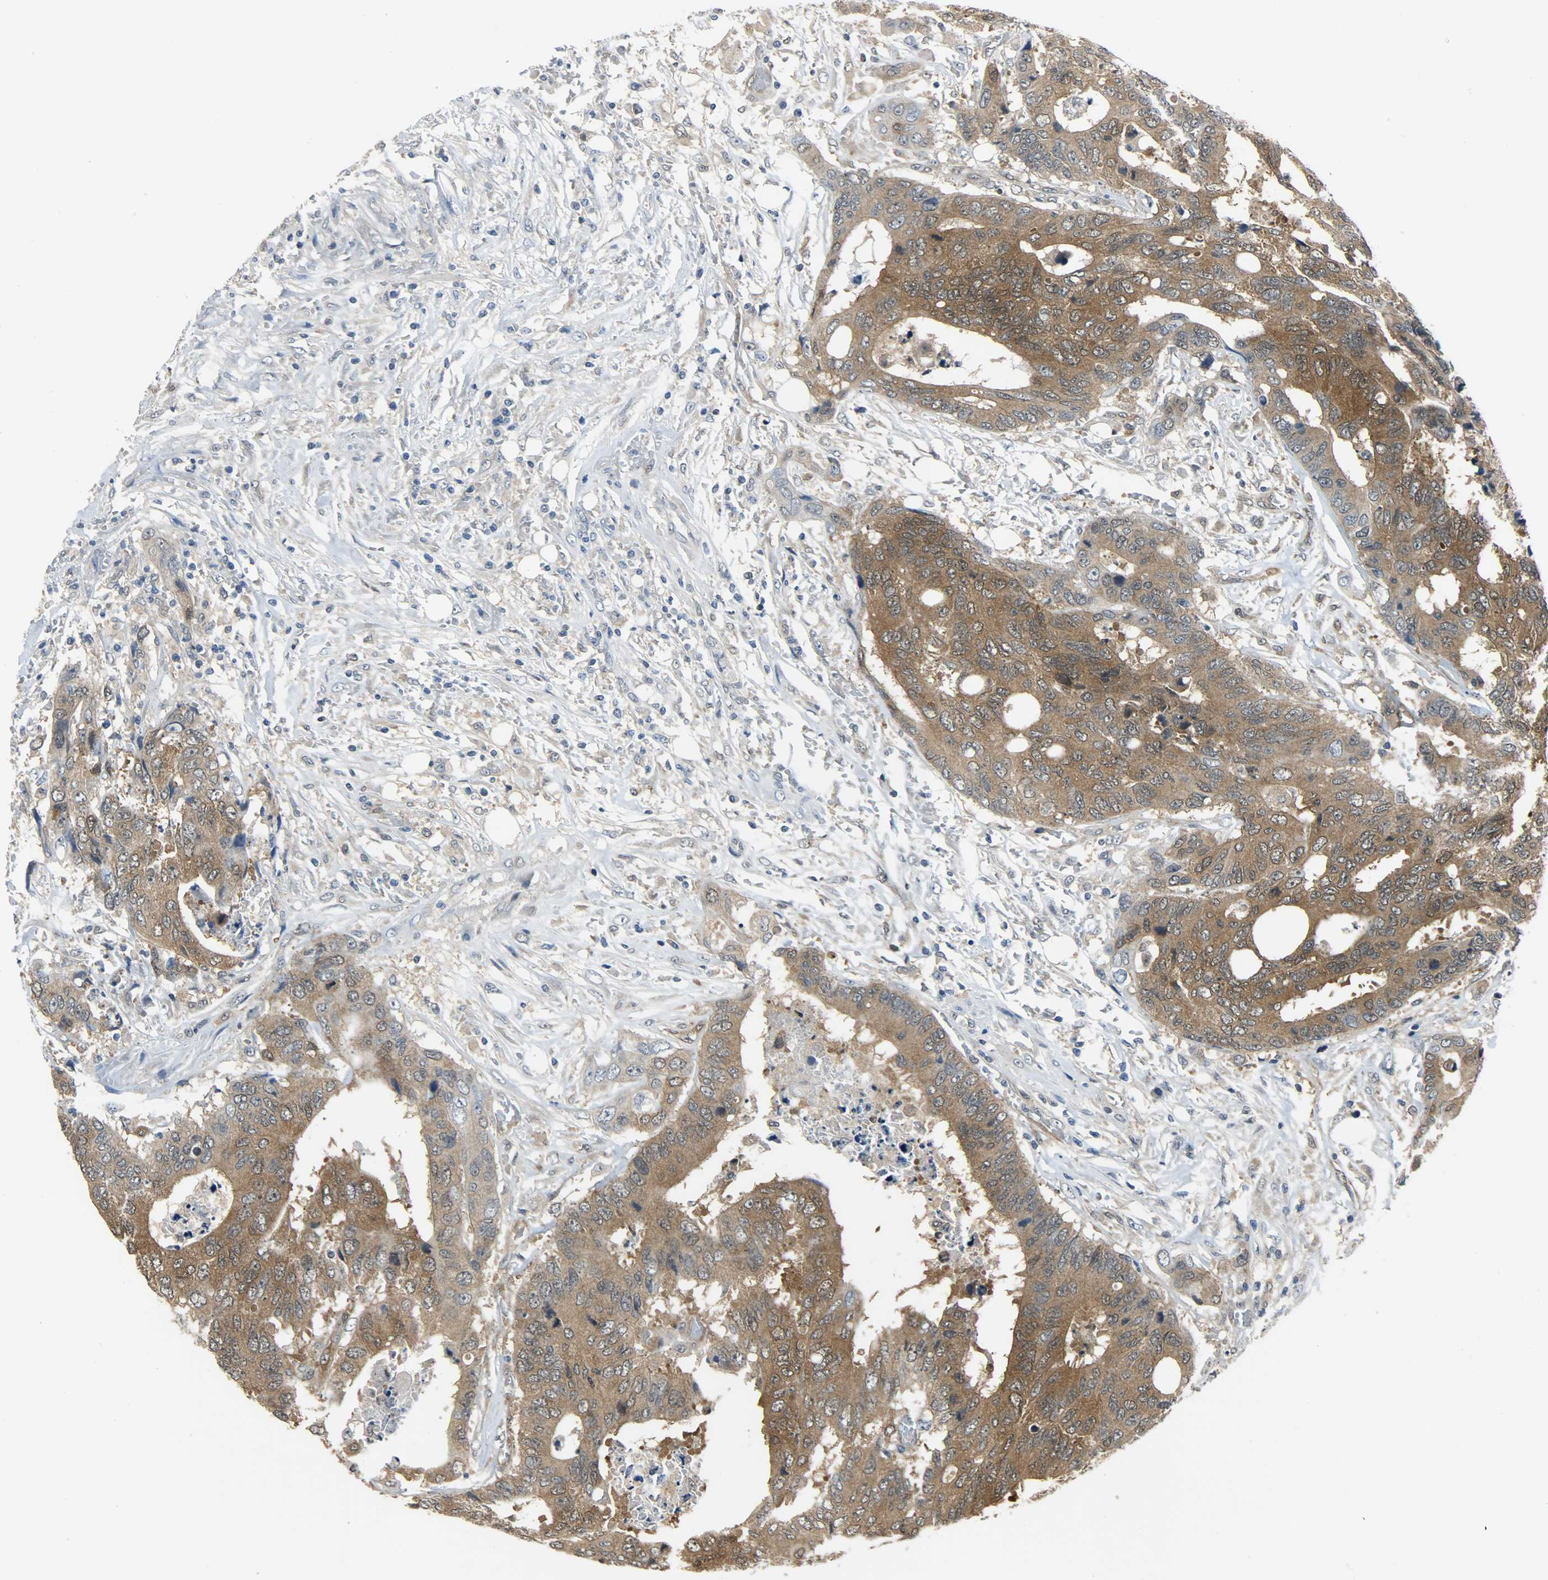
{"staining": {"intensity": "moderate", "quantity": ">75%", "location": "cytoplasmic/membranous,nuclear"}, "tissue": "colorectal cancer", "cell_type": "Tumor cells", "image_type": "cancer", "snomed": [{"axis": "morphology", "description": "Adenocarcinoma, NOS"}, {"axis": "topography", "description": "Rectum"}], "caption": "Immunohistochemistry (IHC) of colorectal adenocarcinoma demonstrates medium levels of moderate cytoplasmic/membranous and nuclear staining in about >75% of tumor cells.", "gene": "EIF4EBP1", "patient": {"sex": "male", "age": 55}}